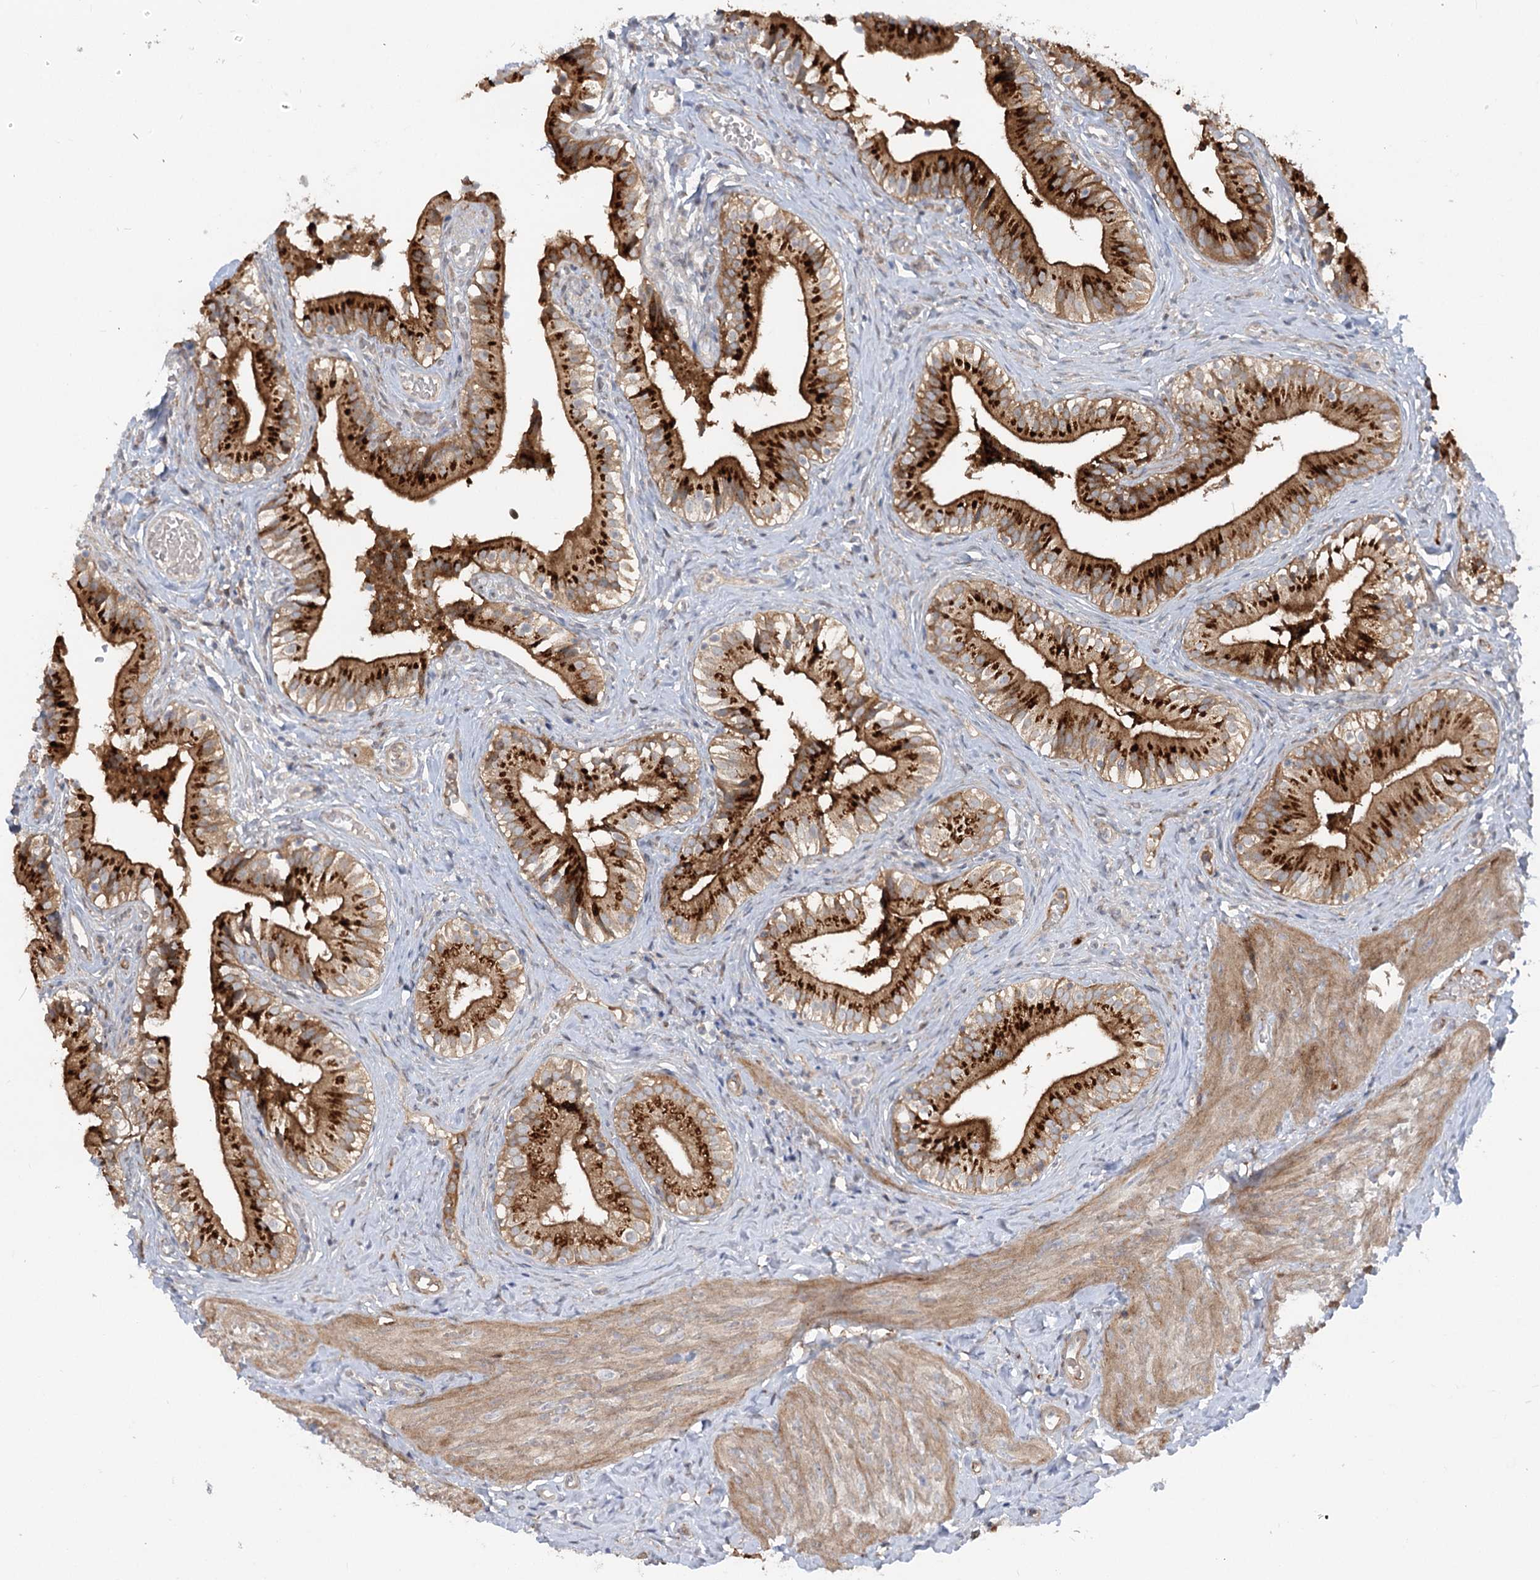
{"staining": {"intensity": "strong", "quantity": ">75%", "location": "cytoplasmic/membranous"}, "tissue": "gallbladder", "cell_type": "Glandular cells", "image_type": "normal", "snomed": [{"axis": "morphology", "description": "Normal tissue, NOS"}, {"axis": "topography", "description": "Gallbladder"}], "caption": "Gallbladder stained with immunohistochemistry demonstrates strong cytoplasmic/membranous staining in approximately >75% of glandular cells.", "gene": "FGF19", "patient": {"sex": "female", "age": 47}}